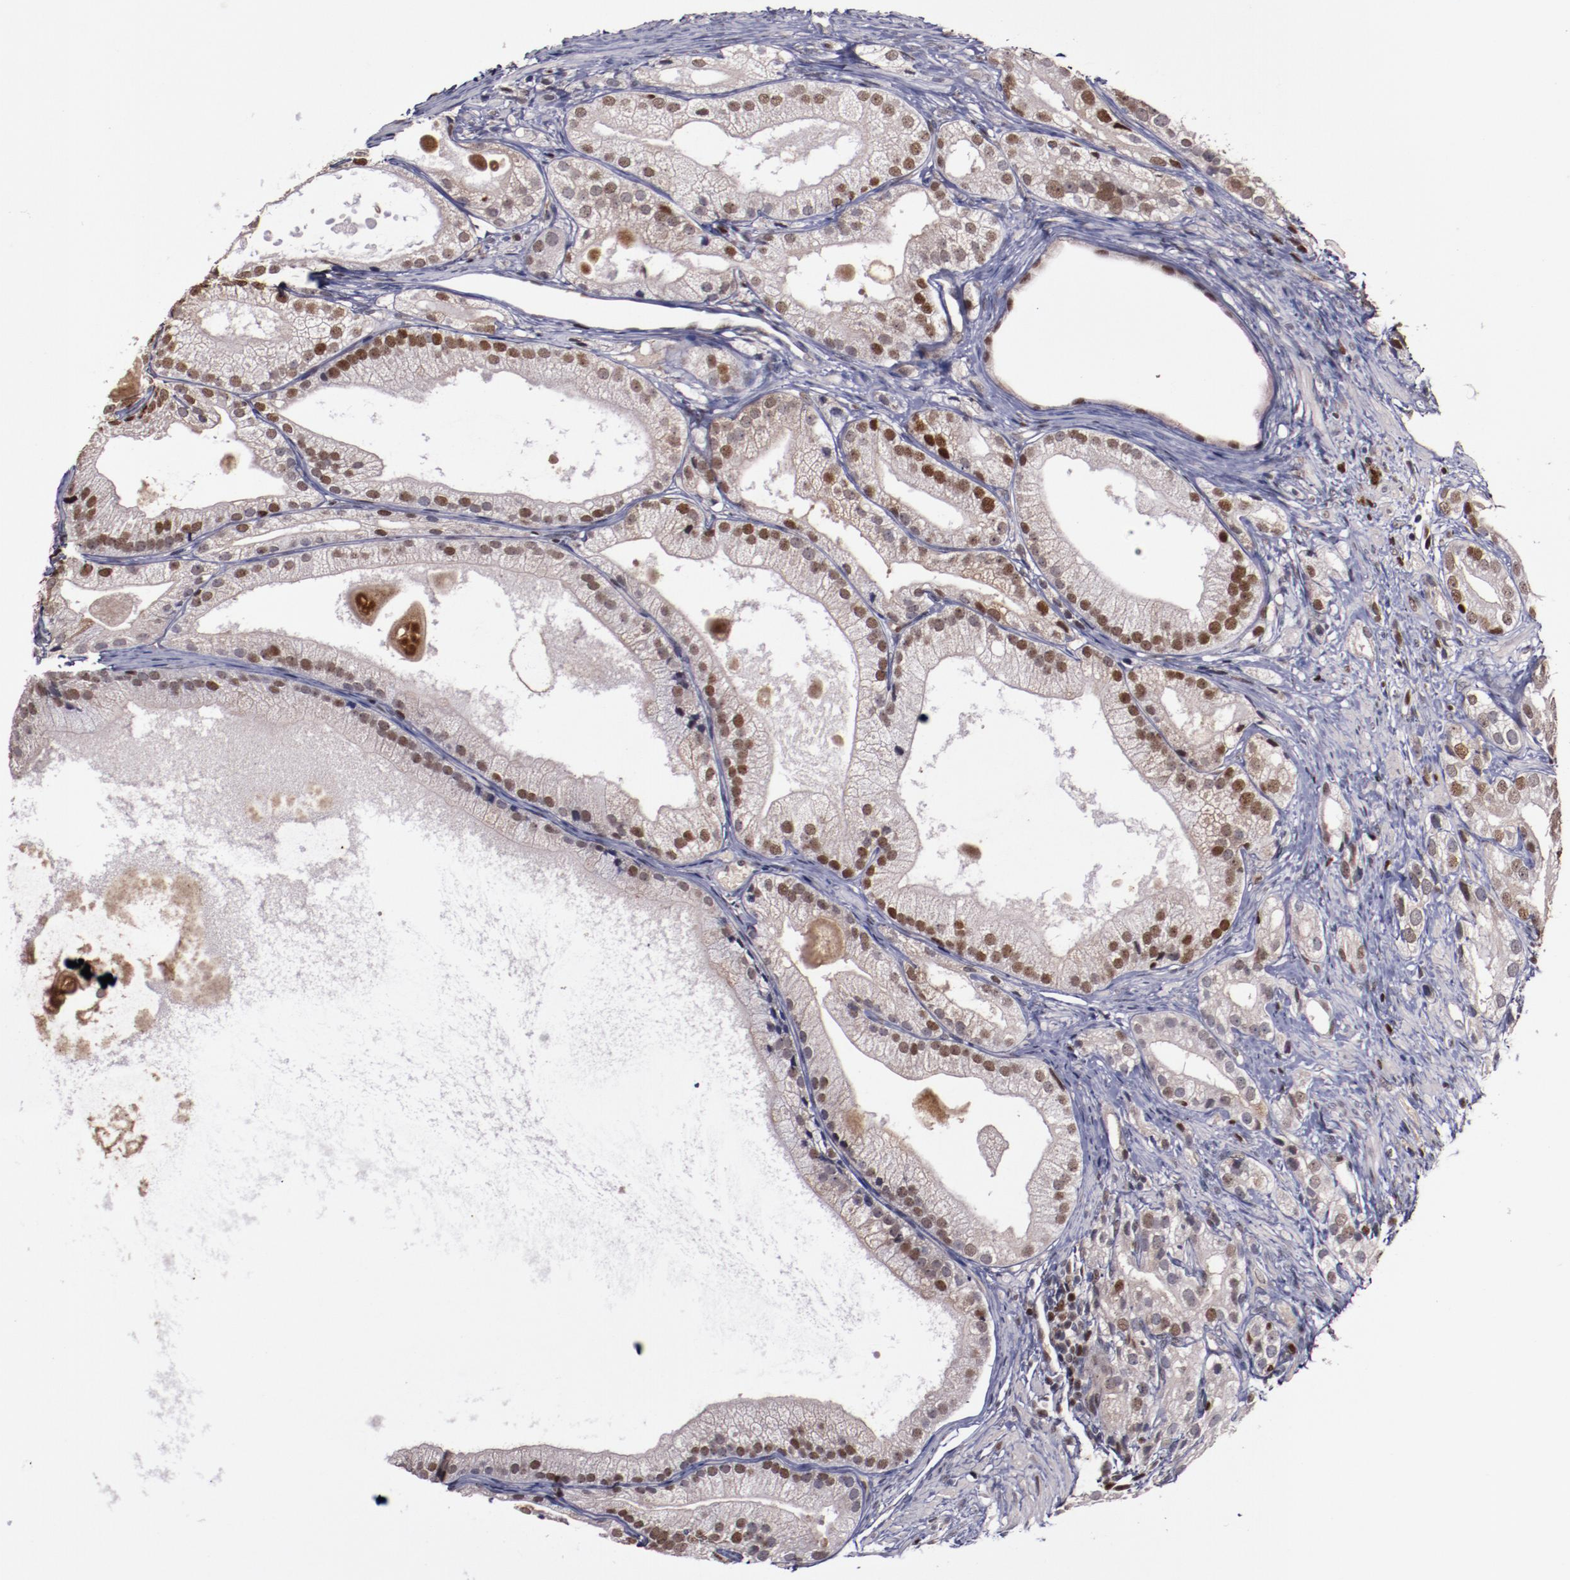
{"staining": {"intensity": "strong", "quantity": ">75%", "location": "nuclear"}, "tissue": "prostate cancer", "cell_type": "Tumor cells", "image_type": "cancer", "snomed": [{"axis": "morphology", "description": "Adenocarcinoma, Low grade"}, {"axis": "topography", "description": "Prostate"}], "caption": "There is high levels of strong nuclear positivity in tumor cells of prostate cancer (adenocarcinoma (low-grade)), as demonstrated by immunohistochemical staining (brown color).", "gene": "CHEK2", "patient": {"sex": "male", "age": 69}}